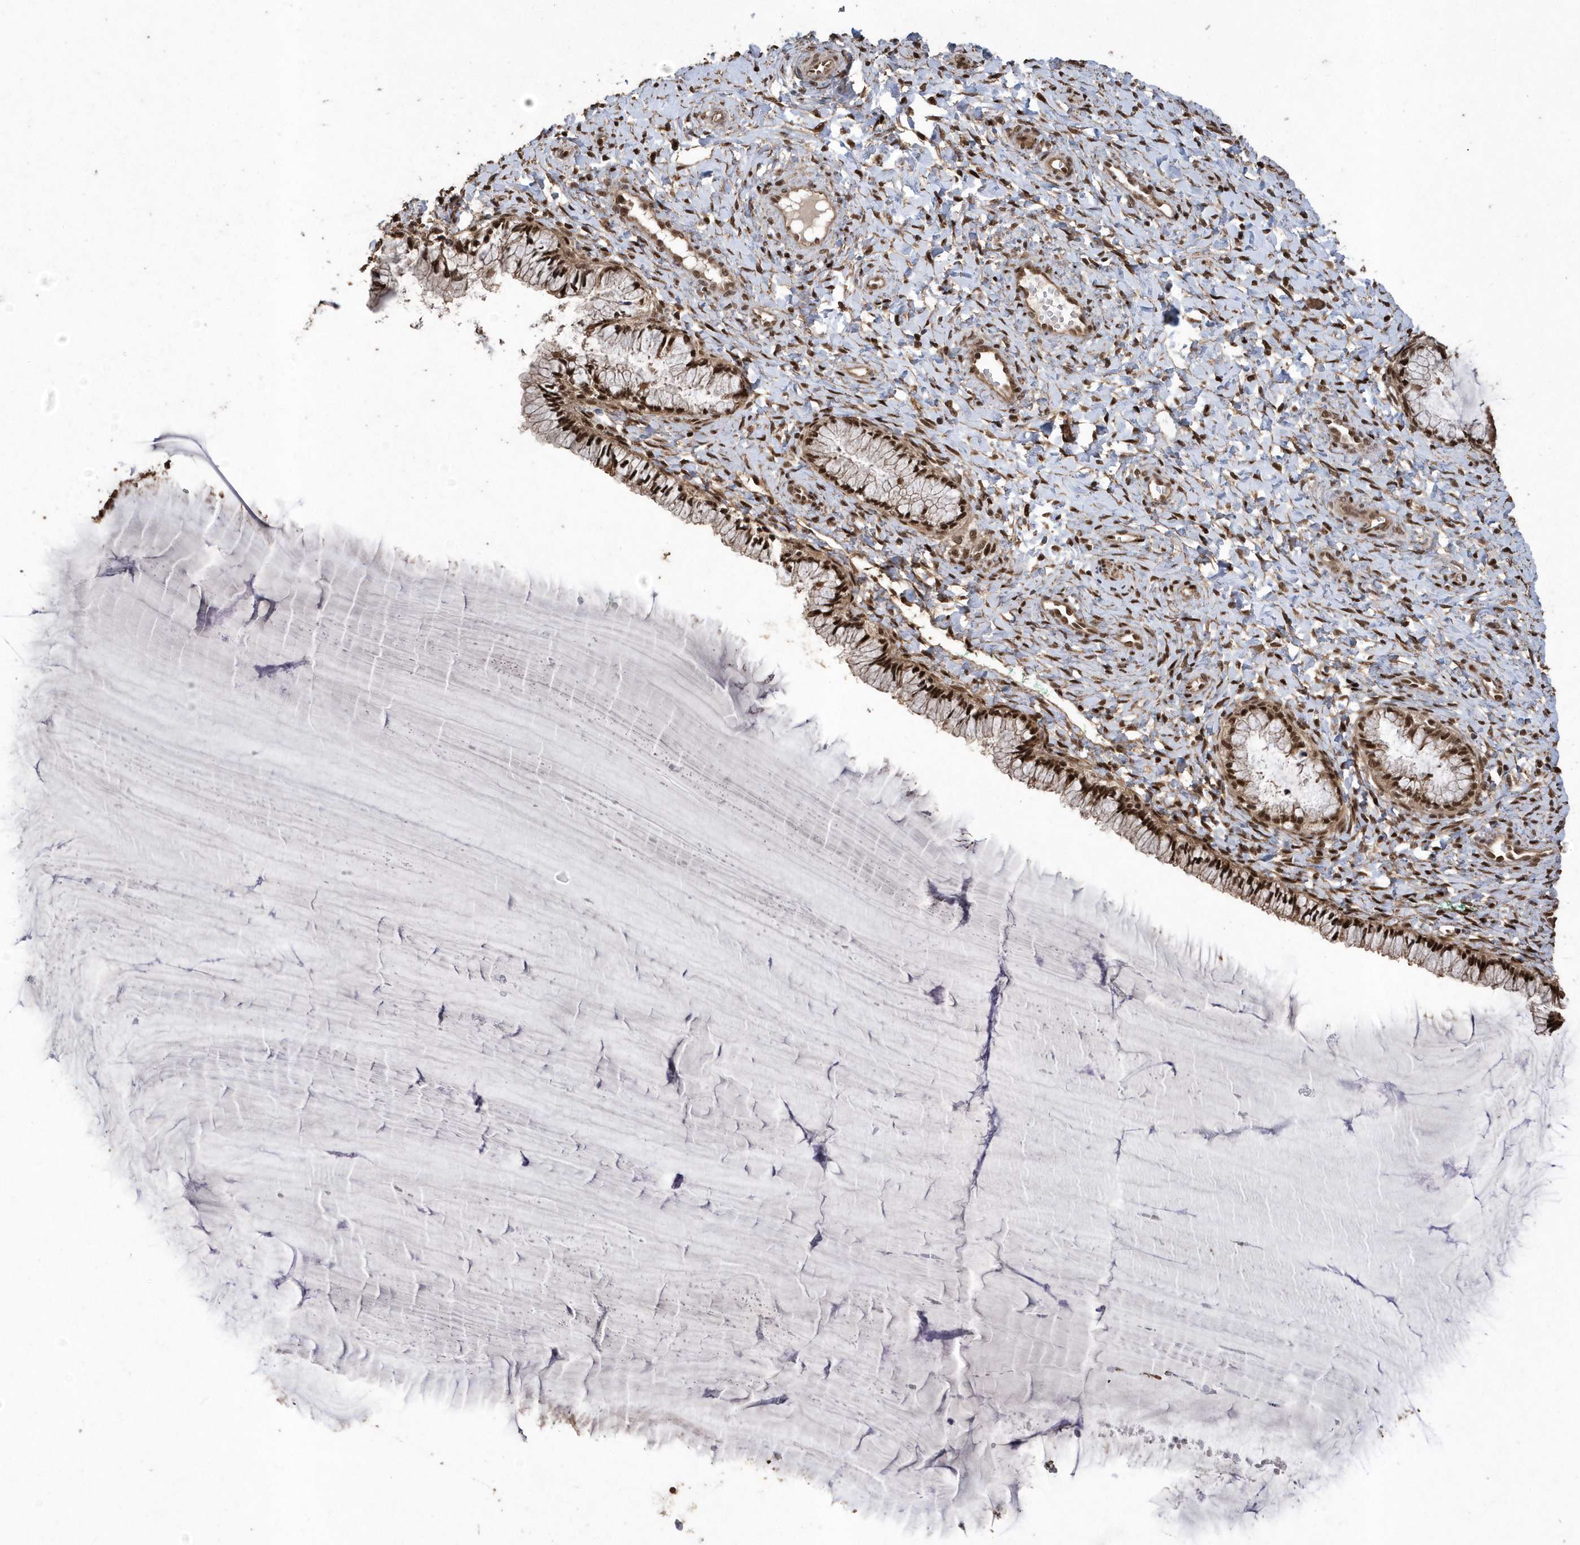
{"staining": {"intensity": "strong", "quantity": ">75%", "location": "cytoplasmic/membranous,nuclear"}, "tissue": "cervix", "cell_type": "Glandular cells", "image_type": "normal", "snomed": [{"axis": "morphology", "description": "Normal tissue, NOS"}, {"axis": "morphology", "description": "Adenocarcinoma, NOS"}, {"axis": "topography", "description": "Cervix"}], "caption": "Strong cytoplasmic/membranous,nuclear staining for a protein is appreciated in approximately >75% of glandular cells of unremarkable cervix using immunohistochemistry (IHC).", "gene": "INTS12", "patient": {"sex": "female", "age": 29}}